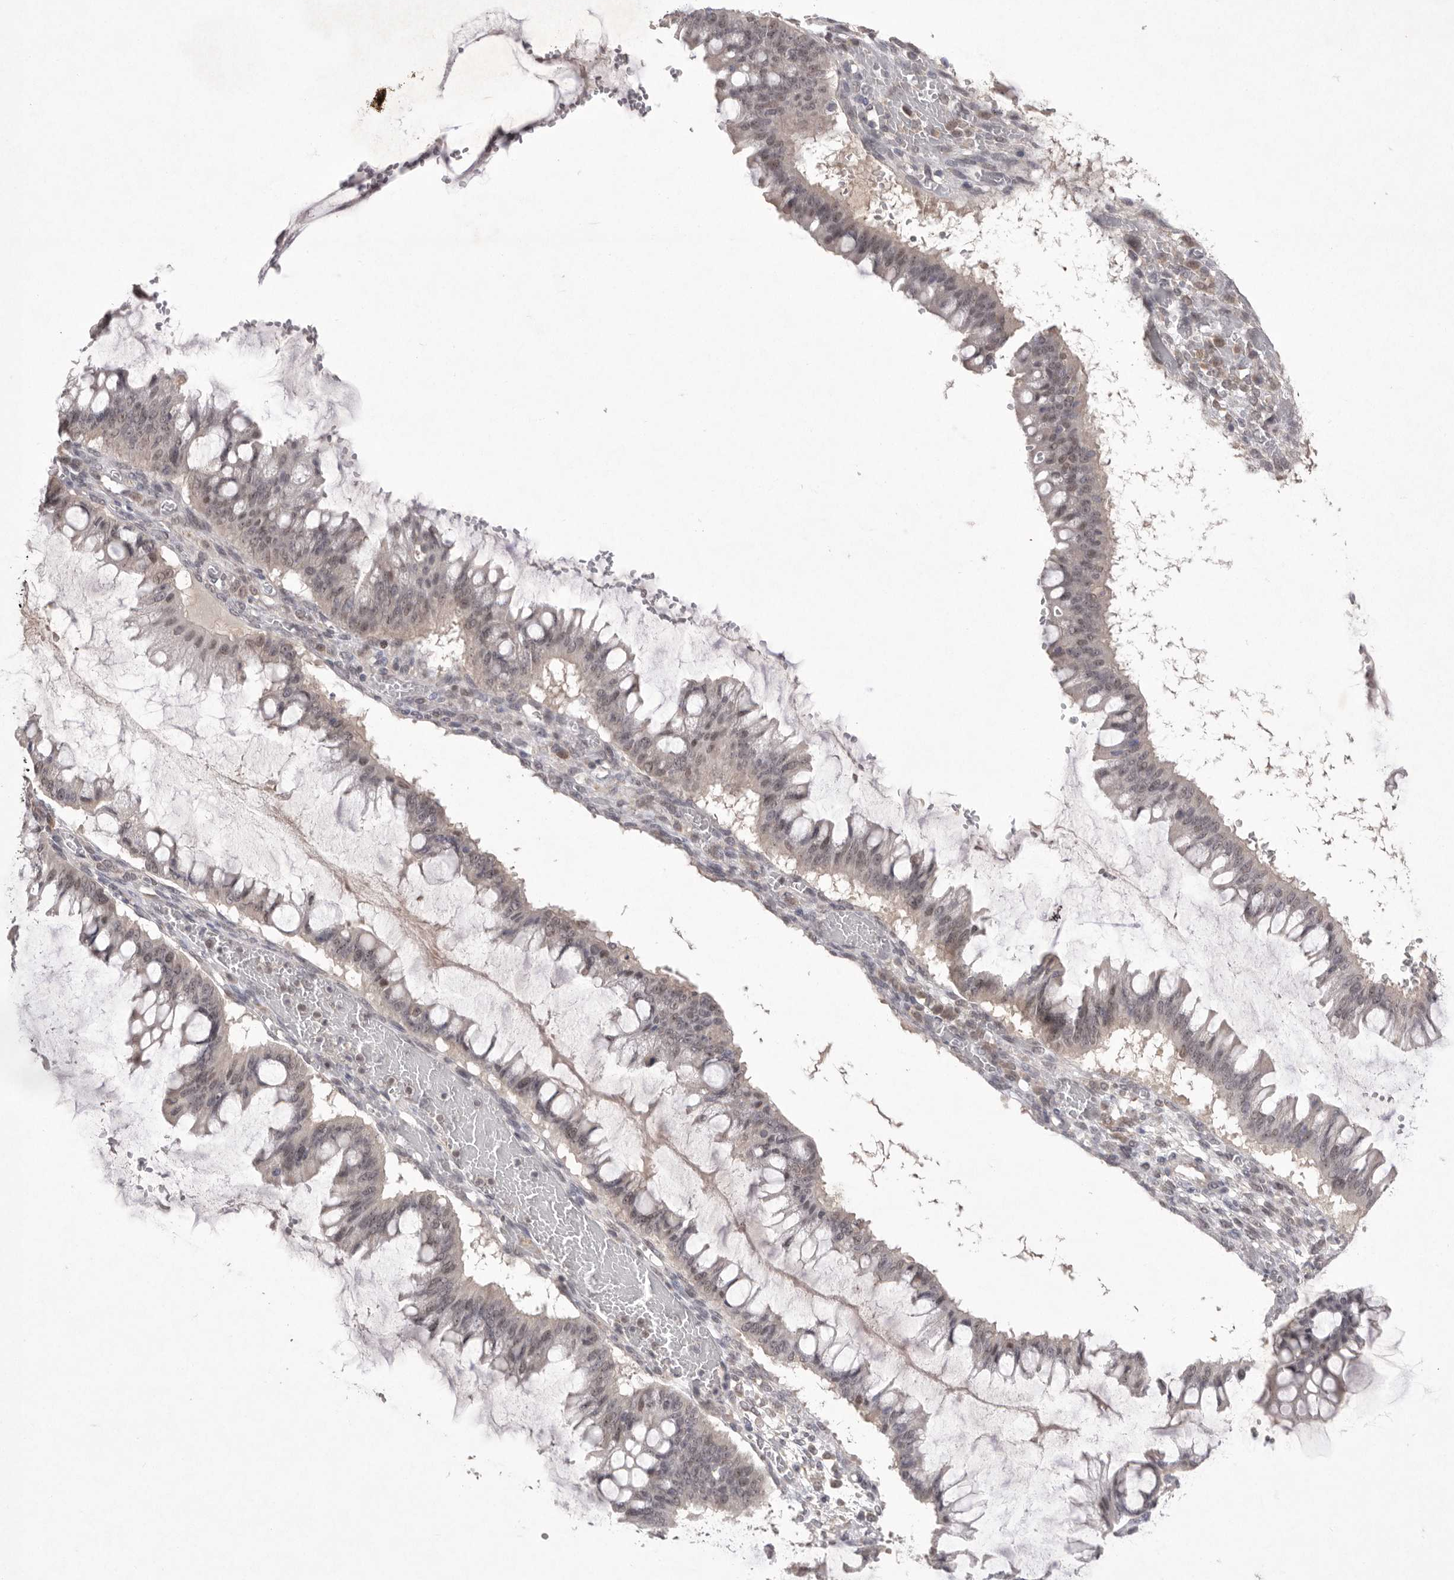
{"staining": {"intensity": "weak", "quantity": "25%-75%", "location": "nuclear"}, "tissue": "ovarian cancer", "cell_type": "Tumor cells", "image_type": "cancer", "snomed": [{"axis": "morphology", "description": "Cystadenocarcinoma, mucinous, NOS"}, {"axis": "topography", "description": "Ovary"}], "caption": "IHC (DAB) staining of human ovarian cancer (mucinous cystadenocarcinoma) exhibits weak nuclear protein positivity in about 25%-75% of tumor cells.", "gene": "HUS1", "patient": {"sex": "female", "age": 73}}